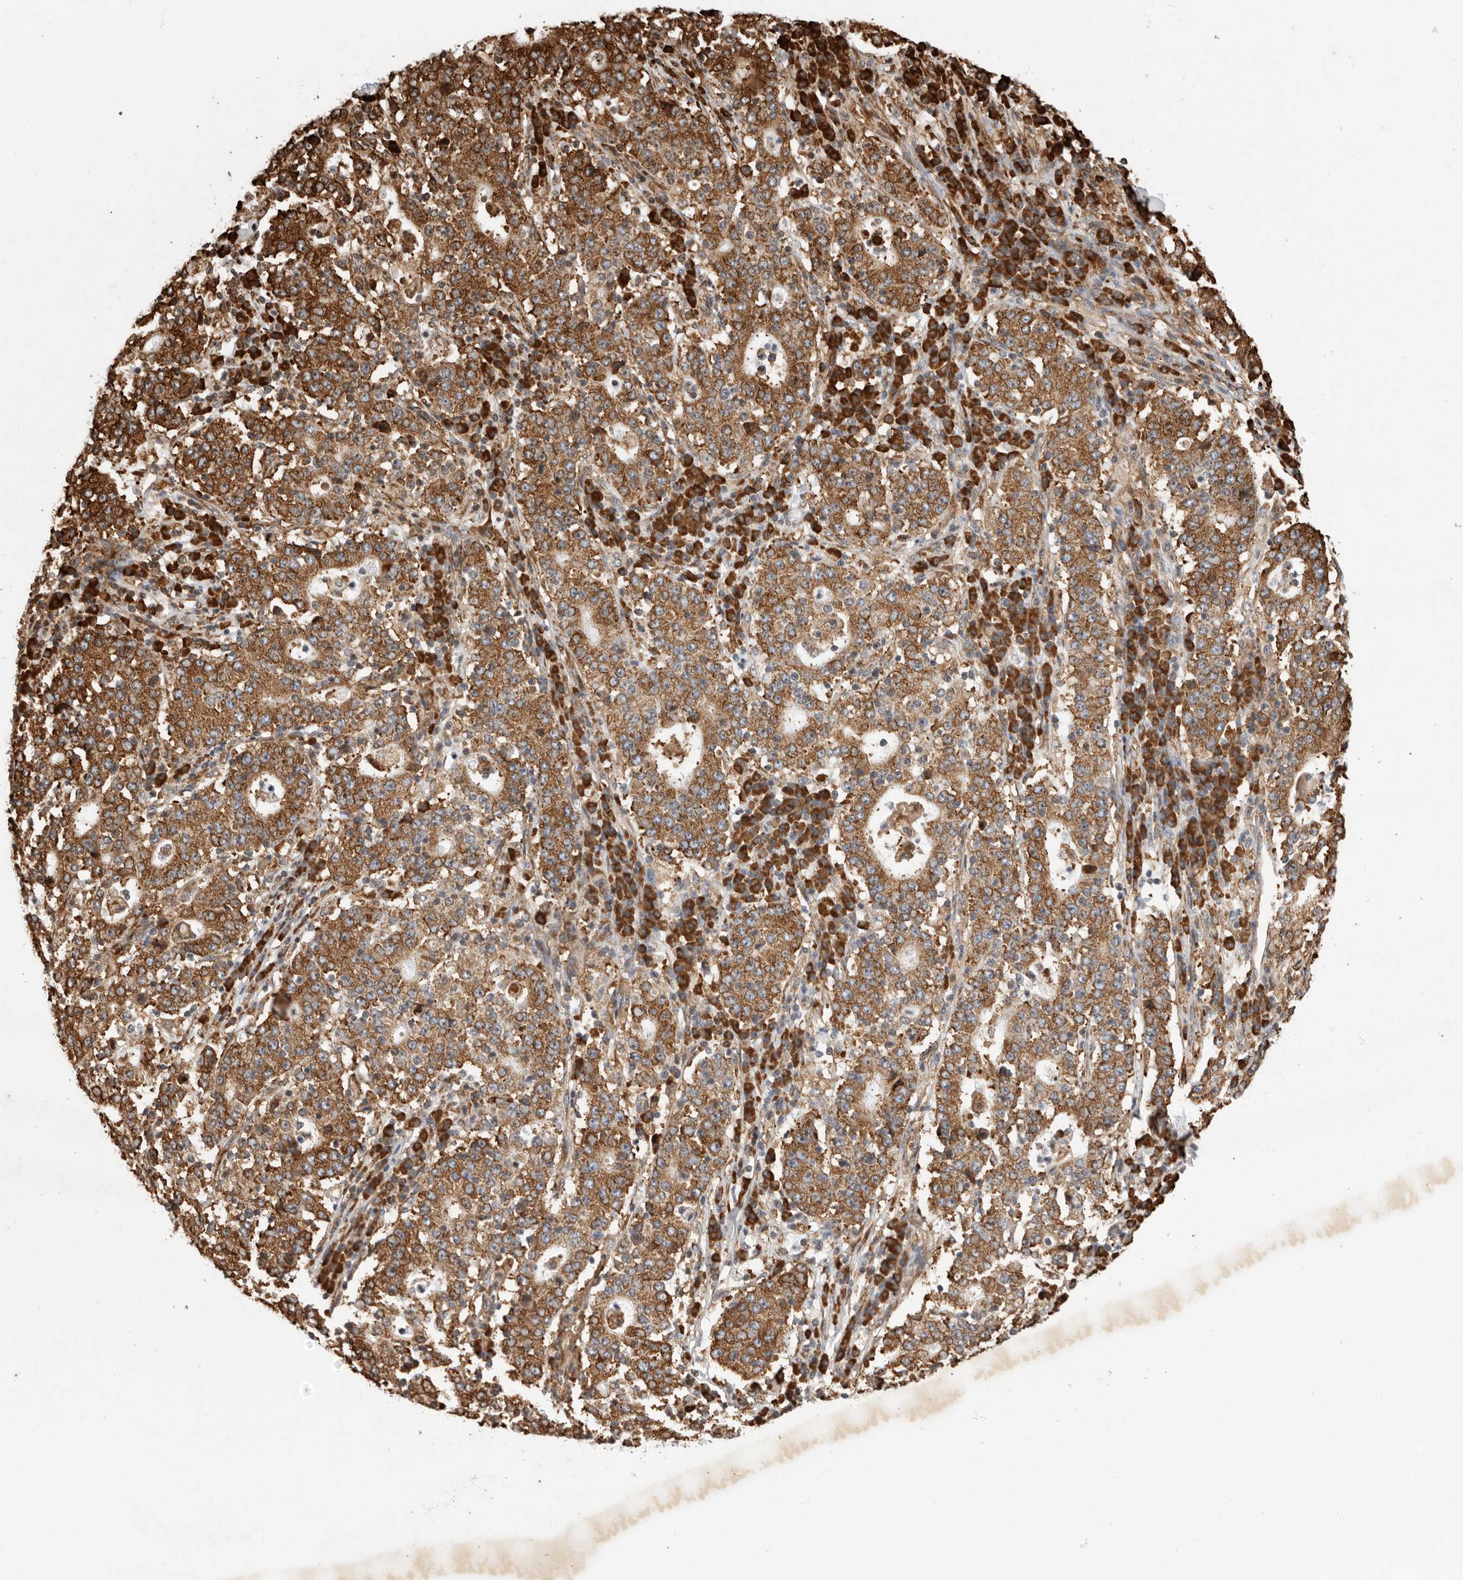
{"staining": {"intensity": "moderate", "quantity": ">75%", "location": "cytoplasmic/membranous"}, "tissue": "stomach cancer", "cell_type": "Tumor cells", "image_type": "cancer", "snomed": [{"axis": "morphology", "description": "Adenocarcinoma, NOS"}, {"axis": "topography", "description": "Stomach"}], "caption": "The micrograph exhibits immunohistochemical staining of adenocarcinoma (stomach). There is moderate cytoplasmic/membranous positivity is appreciated in approximately >75% of tumor cells. (DAB (3,3'-diaminobenzidine) IHC, brown staining for protein, blue staining for nuclei).", "gene": "FZD3", "patient": {"sex": "male", "age": 59}}